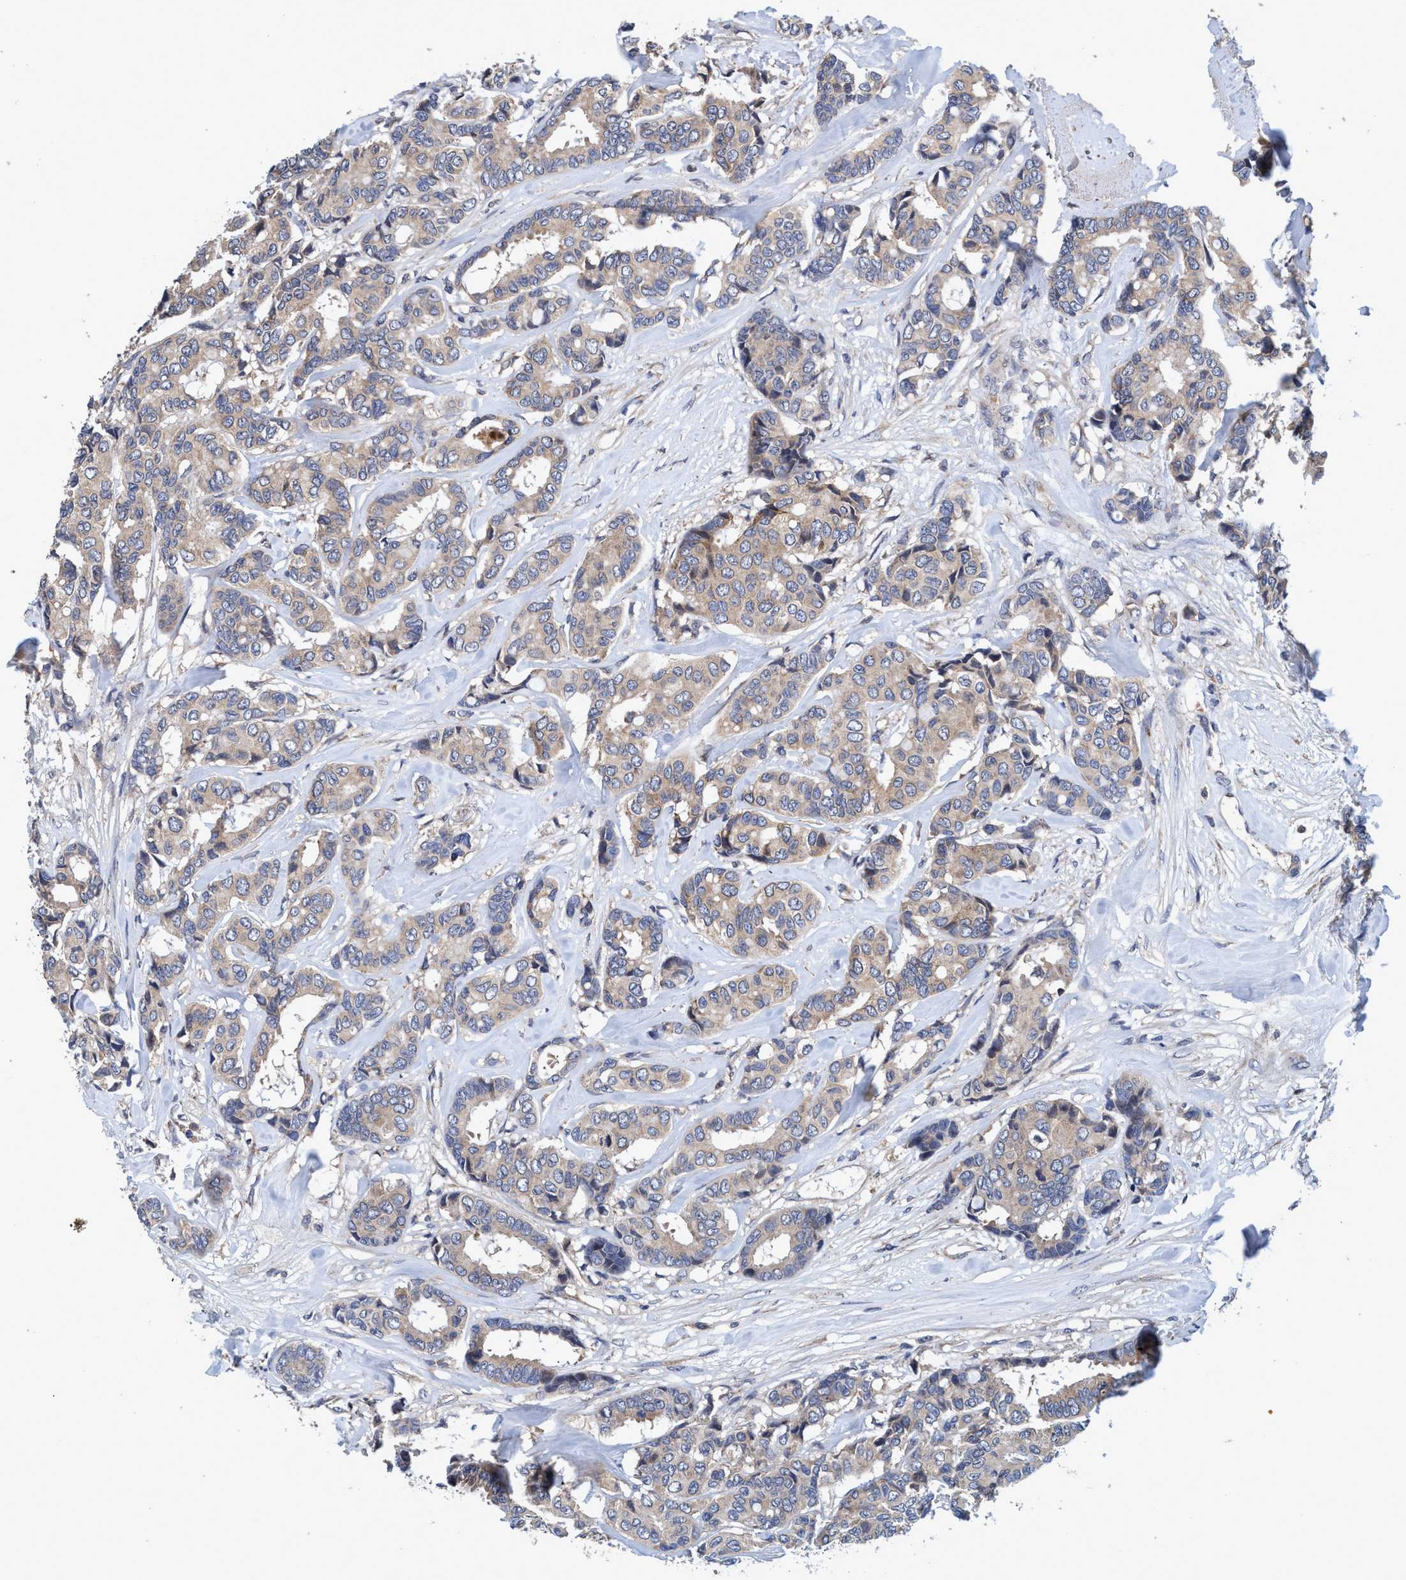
{"staining": {"intensity": "weak", "quantity": "<25%", "location": "cytoplasmic/membranous"}, "tissue": "breast cancer", "cell_type": "Tumor cells", "image_type": "cancer", "snomed": [{"axis": "morphology", "description": "Duct carcinoma"}, {"axis": "topography", "description": "Breast"}], "caption": "This is a micrograph of immunohistochemistry staining of breast cancer (invasive ductal carcinoma), which shows no staining in tumor cells.", "gene": "CALCOCO2", "patient": {"sex": "female", "age": 87}}